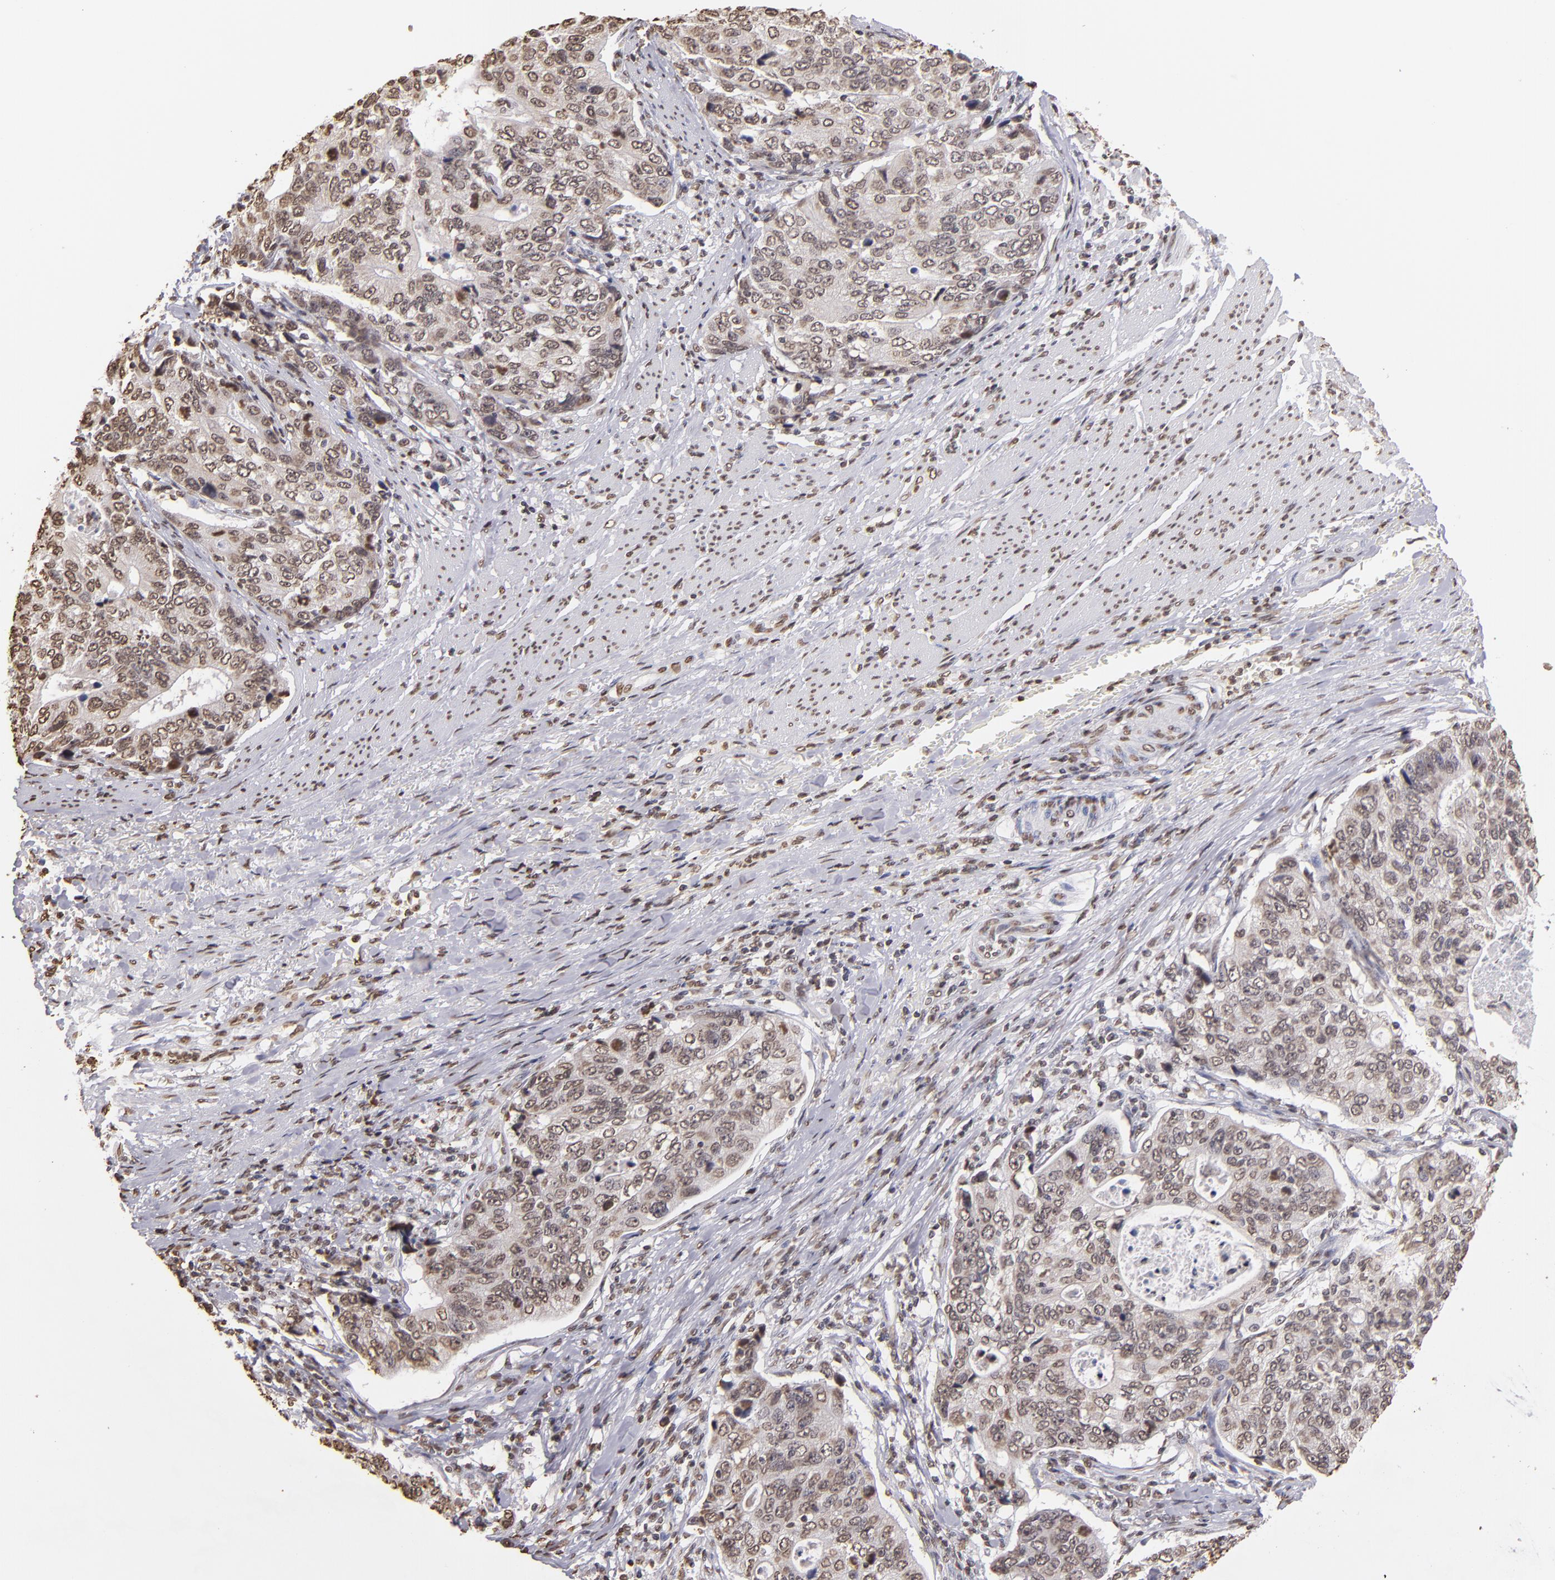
{"staining": {"intensity": "weak", "quantity": ">75%", "location": "nuclear"}, "tissue": "stomach cancer", "cell_type": "Tumor cells", "image_type": "cancer", "snomed": [{"axis": "morphology", "description": "Adenocarcinoma, NOS"}, {"axis": "topography", "description": "Esophagus"}, {"axis": "topography", "description": "Stomach"}], "caption": "Immunohistochemical staining of stomach cancer displays low levels of weak nuclear protein staining in approximately >75% of tumor cells. The staining is performed using DAB (3,3'-diaminobenzidine) brown chromogen to label protein expression. The nuclei are counter-stained blue using hematoxylin.", "gene": "LBX1", "patient": {"sex": "male", "age": 74}}